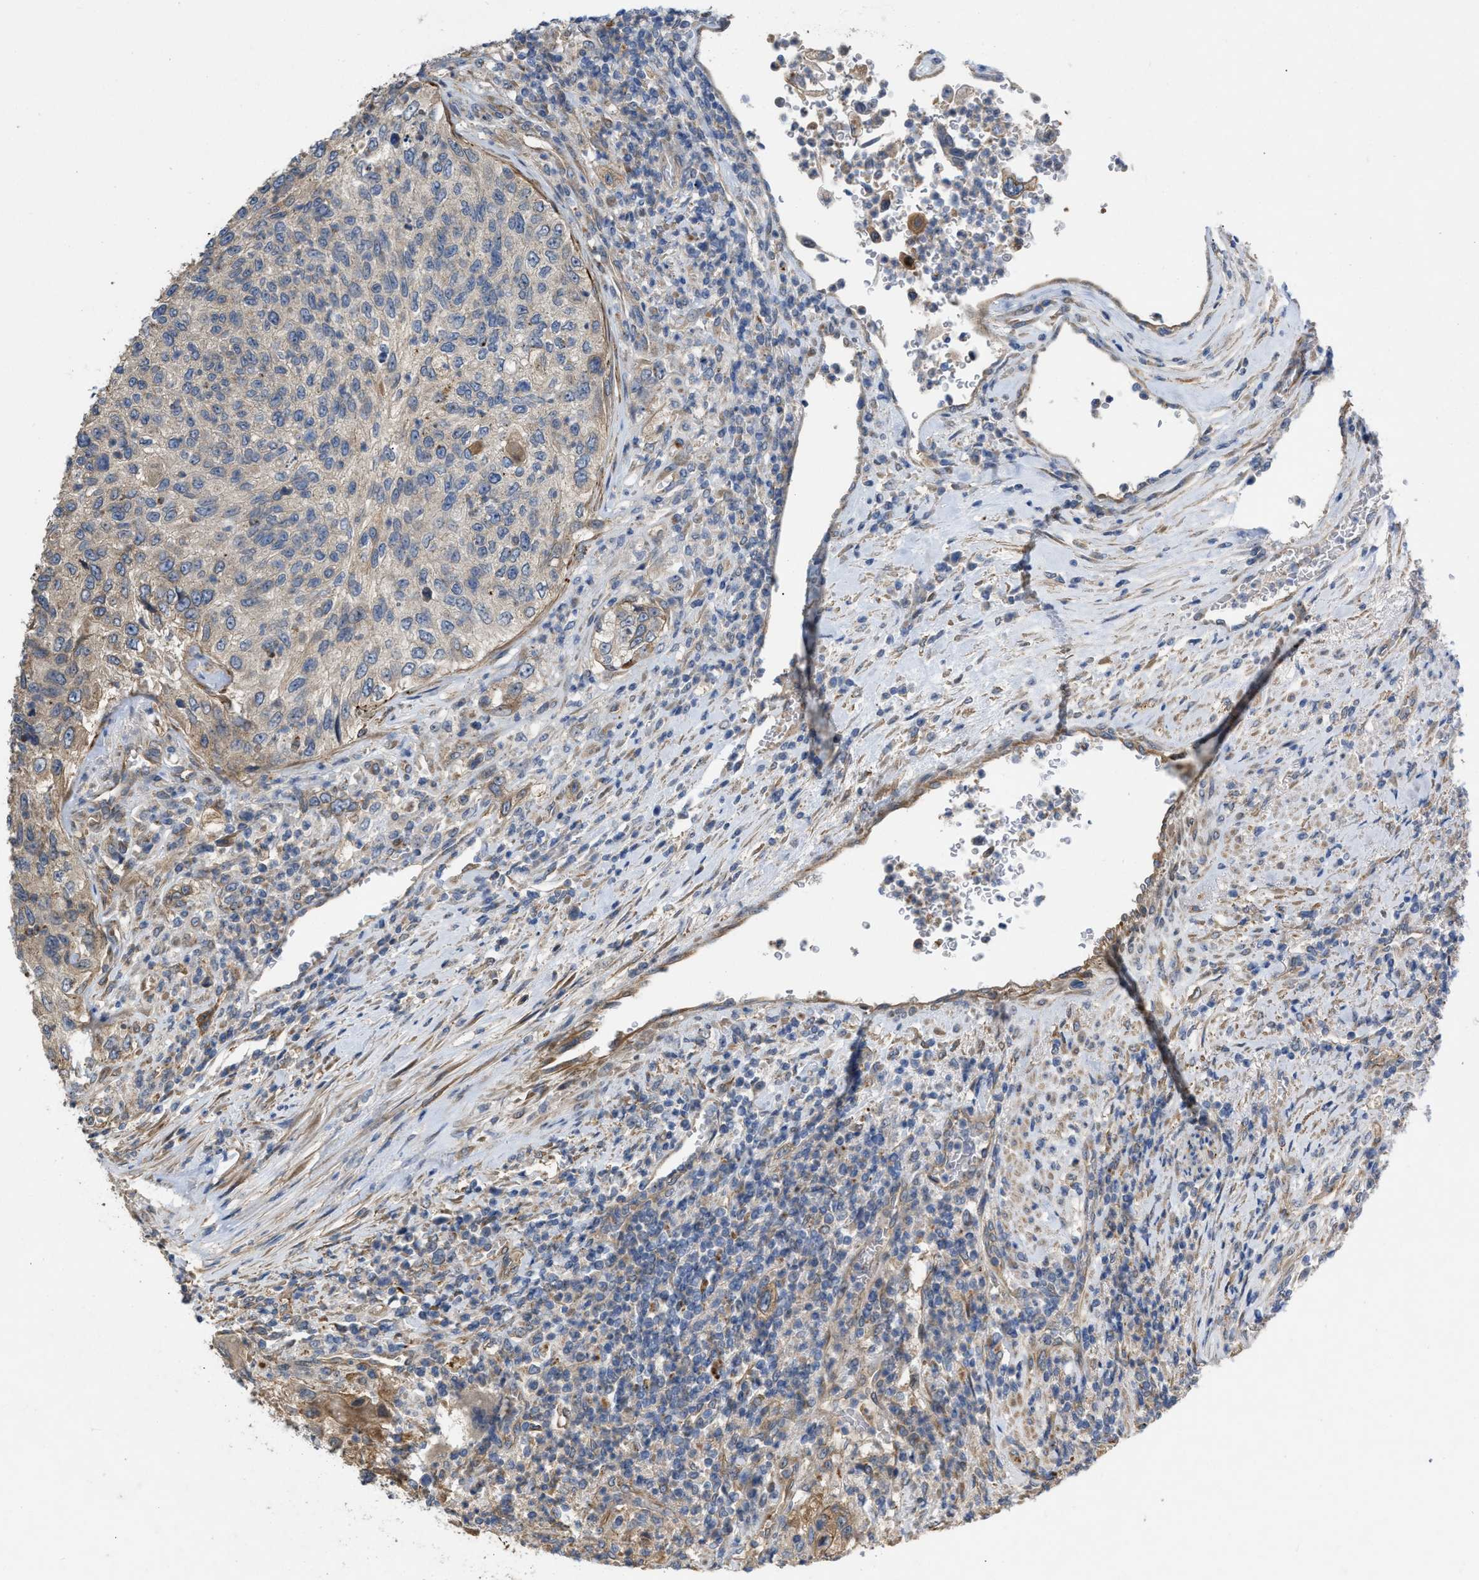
{"staining": {"intensity": "moderate", "quantity": "25%-75%", "location": "cytoplasmic/membranous"}, "tissue": "urothelial cancer", "cell_type": "Tumor cells", "image_type": "cancer", "snomed": [{"axis": "morphology", "description": "Urothelial carcinoma, High grade"}, {"axis": "topography", "description": "Urinary bladder"}], "caption": "Urothelial cancer stained with a brown dye displays moderate cytoplasmic/membranous positive staining in approximately 25%-75% of tumor cells.", "gene": "SLC4A11", "patient": {"sex": "female", "age": 60}}